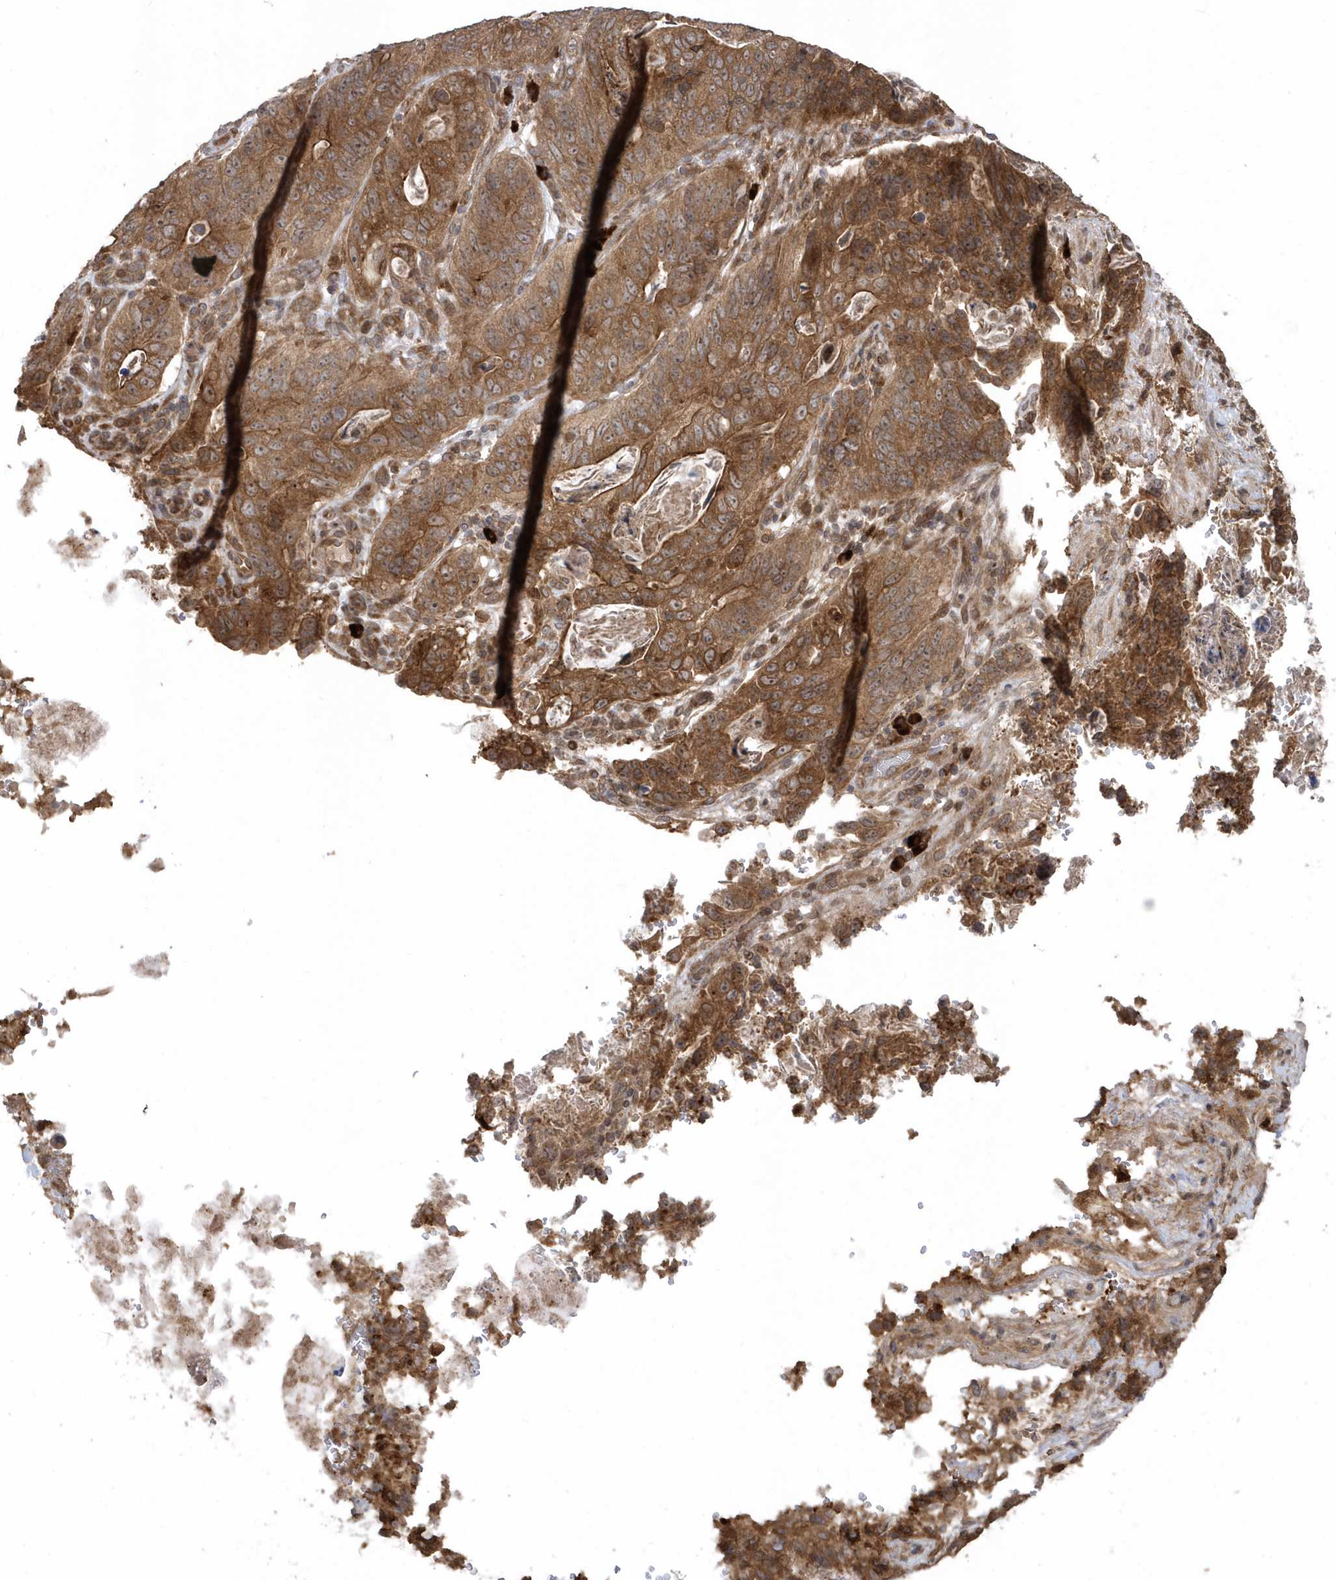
{"staining": {"intensity": "moderate", "quantity": ">75%", "location": "cytoplasmic/membranous"}, "tissue": "stomach cancer", "cell_type": "Tumor cells", "image_type": "cancer", "snomed": [{"axis": "morphology", "description": "Normal tissue, NOS"}, {"axis": "morphology", "description": "Adenocarcinoma, NOS"}, {"axis": "topography", "description": "Stomach"}], "caption": "Tumor cells demonstrate moderate cytoplasmic/membranous positivity in approximately >75% of cells in stomach adenocarcinoma. (Brightfield microscopy of DAB IHC at high magnification).", "gene": "HERPUD1", "patient": {"sex": "female", "age": 89}}